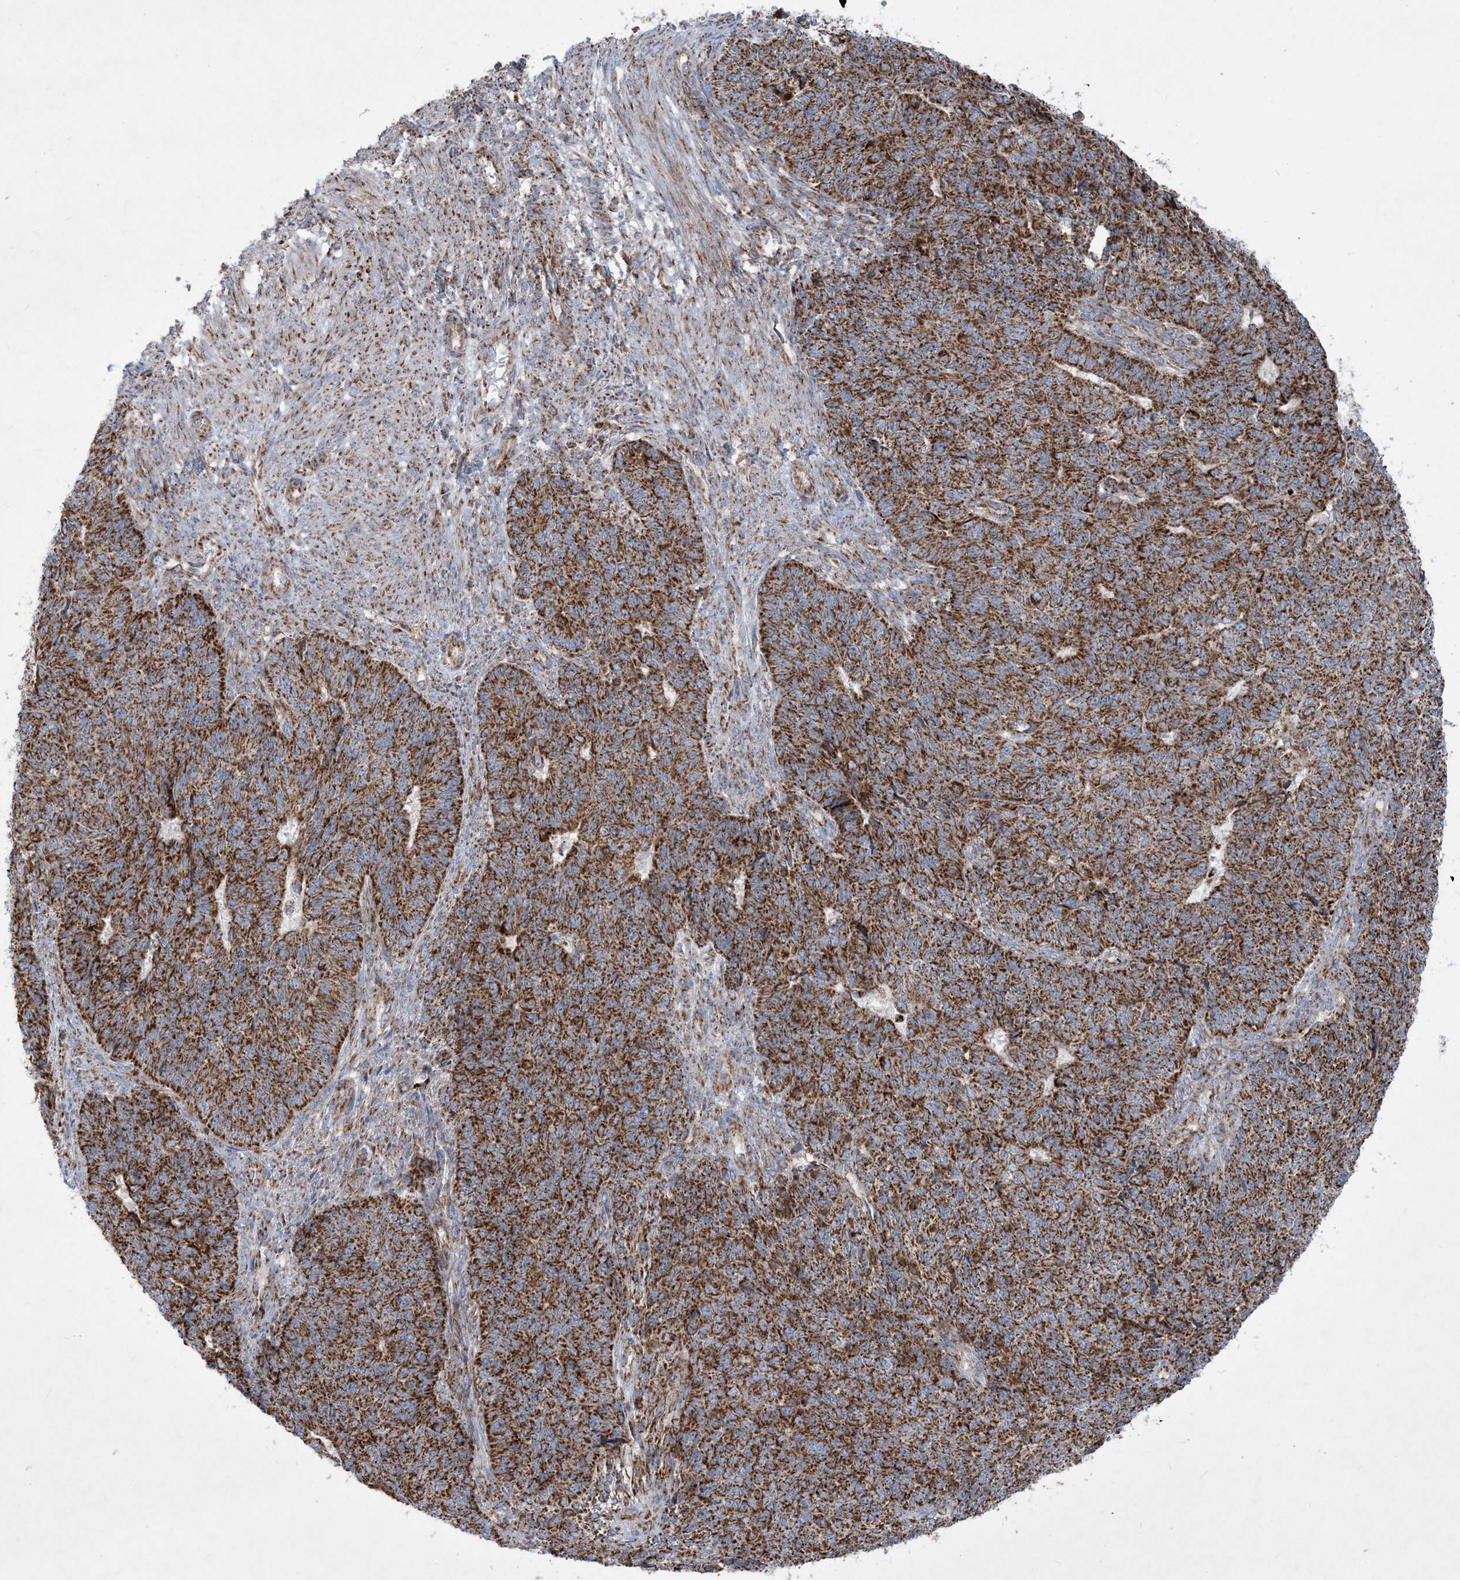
{"staining": {"intensity": "strong", "quantity": ">75%", "location": "cytoplasmic/membranous"}, "tissue": "endometrial cancer", "cell_type": "Tumor cells", "image_type": "cancer", "snomed": [{"axis": "morphology", "description": "Adenocarcinoma, NOS"}, {"axis": "topography", "description": "Endometrium"}], "caption": "Tumor cells exhibit high levels of strong cytoplasmic/membranous staining in approximately >75% of cells in endometrial adenocarcinoma. The staining was performed using DAB (3,3'-diaminobenzidine), with brown indicating positive protein expression. Nuclei are stained blue with hematoxylin.", "gene": "BEND4", "patient": {"sex": "female", "age": 32}}